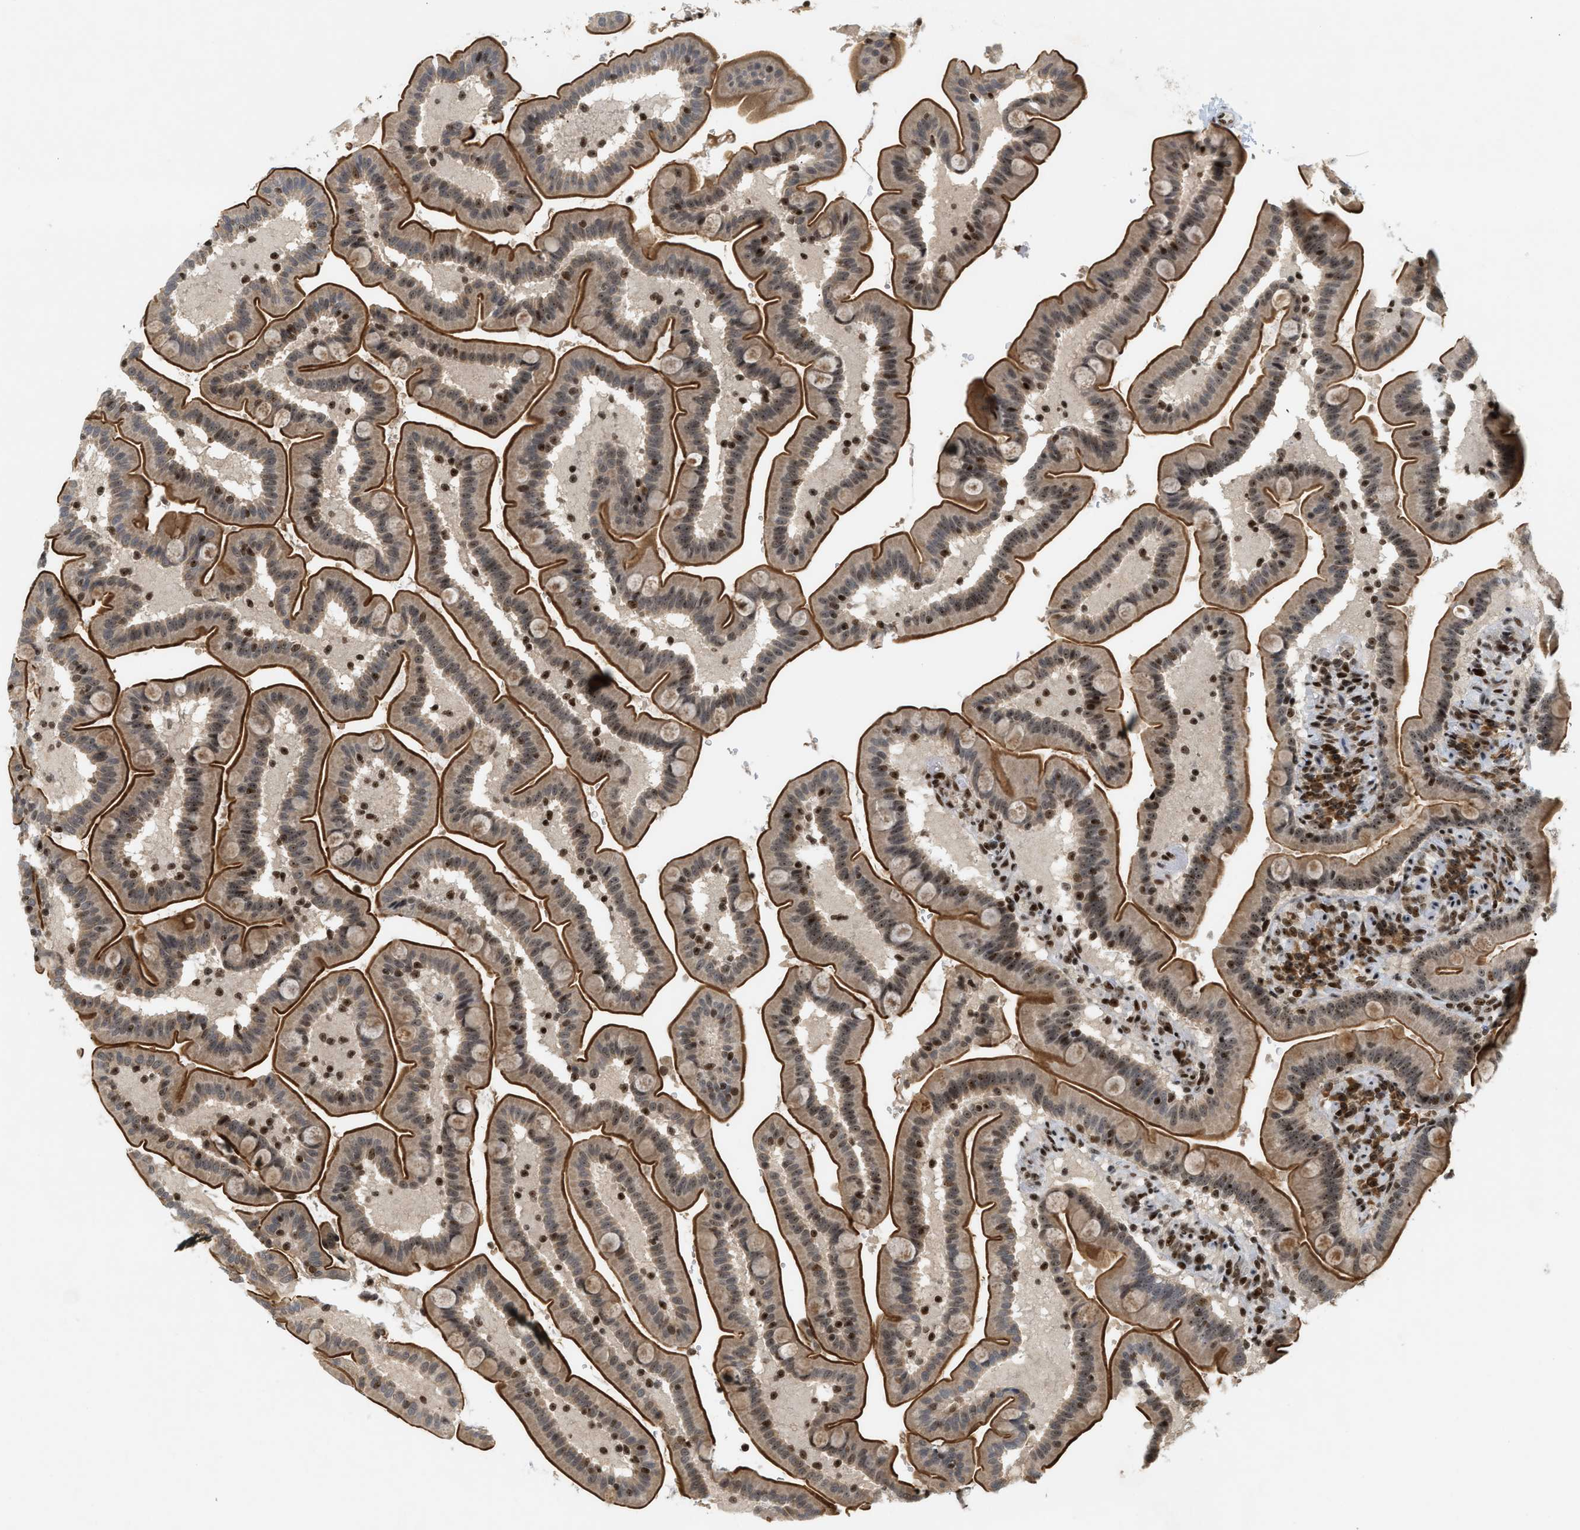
{"staining": {"intensity": "strong", "quantity": ">75%", "location": "cytoplasmic/membranous,nuclear"}, "tissue": "duodenum", "cell_type": "Glandular cells", "image_type": "normal", "snomed": [{"axis": "morphology", "description": "Normal tissue, NOS"}, {"axis": "topography", "description": "Duodenum"}], "caption": "Strong cytoplasmic/membranous,nuclear staining for a protein is identified in about >75% of glandular cells of normal duodenum using immunohistochemistry (IHC).", "gene": "ZNF22", "patient": {"sex": "male", "age": 54}}